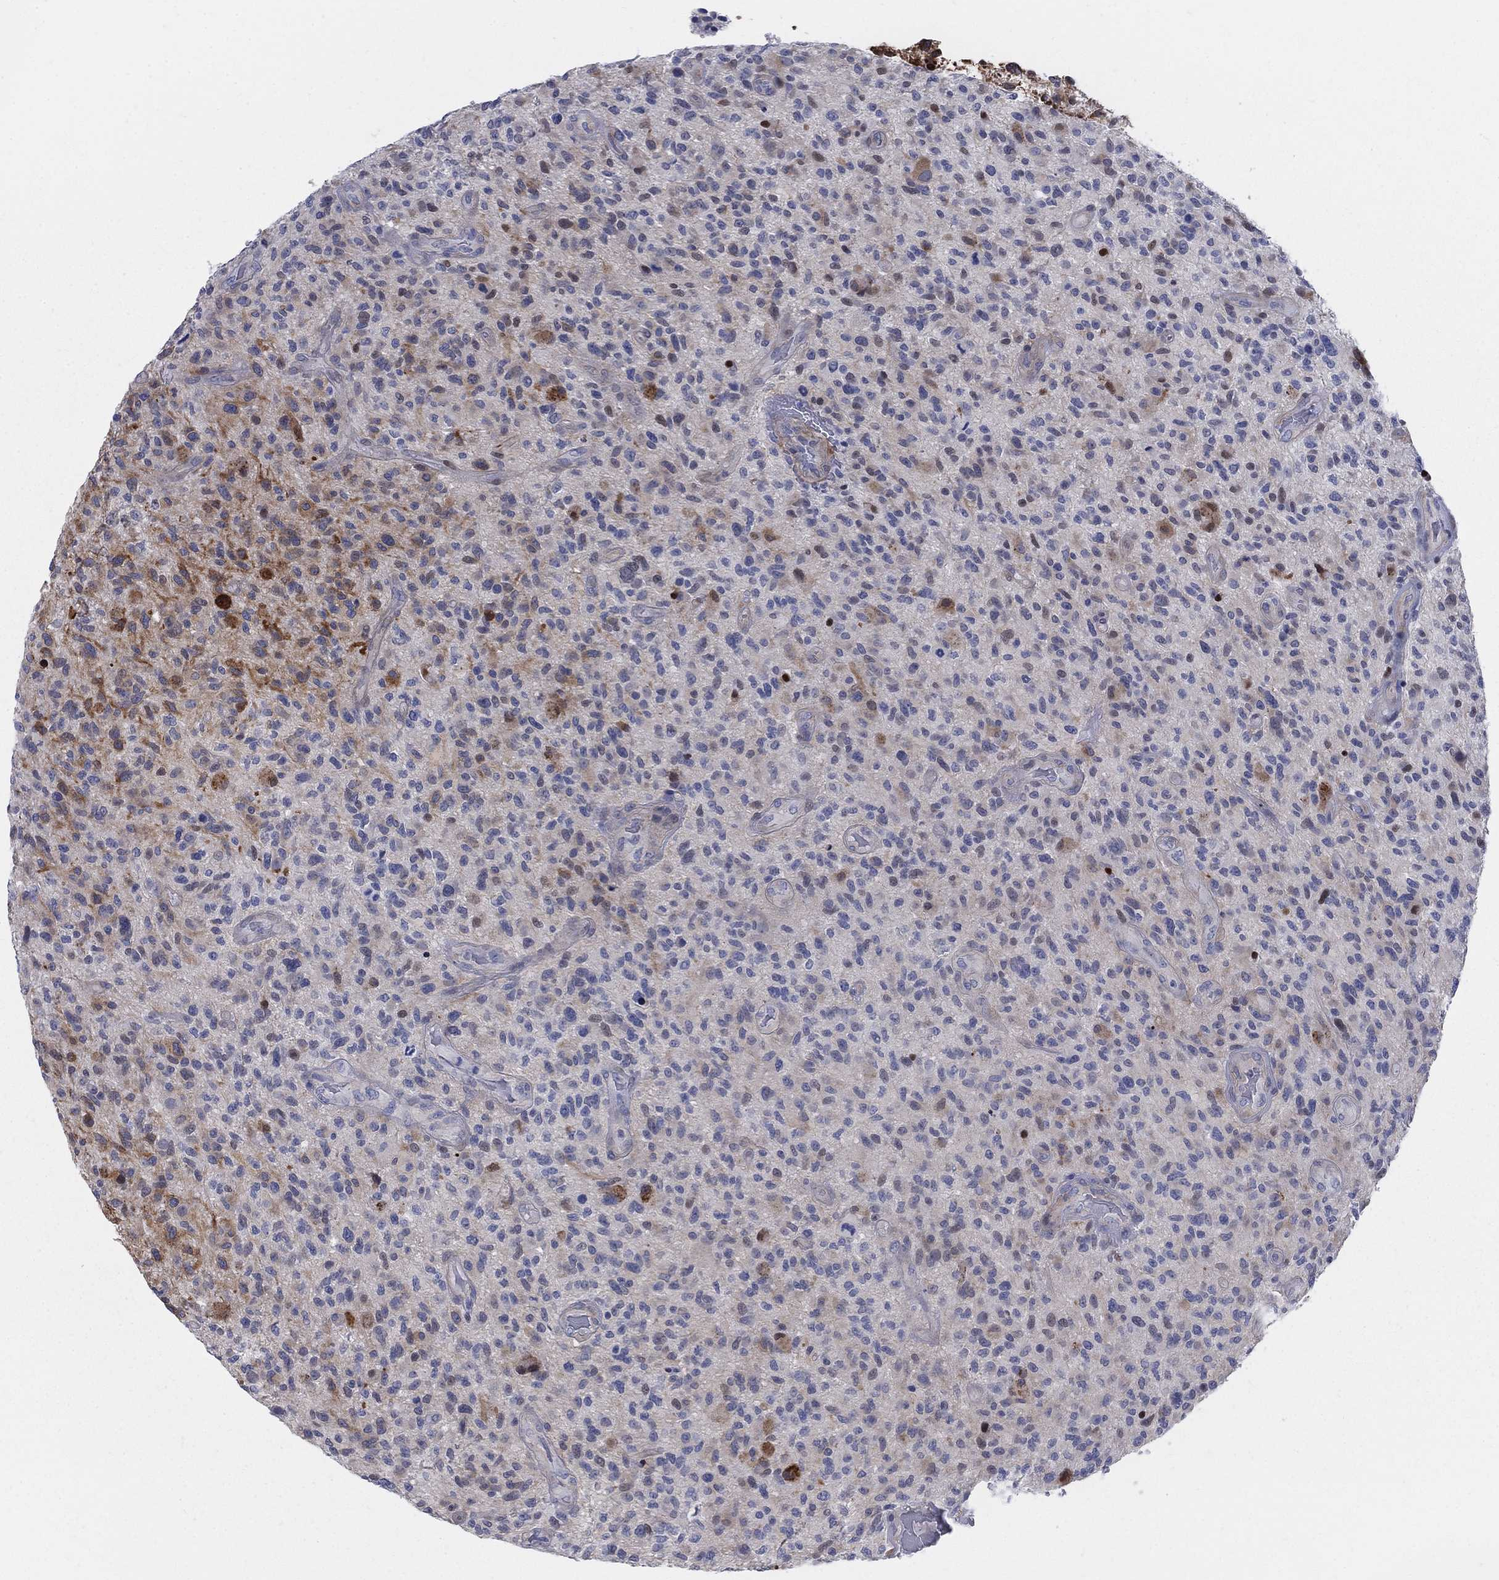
{"staining": {"intensity": "strong", "quantity": "<25%", "location": "cytoplasmic/membranous"}, "tissue": "glioma", "cell_type": "Tumor cells", "image_type": "cancer", "snomed": [{"axis": "morphology", "description": "Glioma, malignant, High grade"}, {"axis": "topography", "description": "Brain"}], "caption": "Immunohistochemistry (IHC) staining of malignant glioma (high-grade), which displays medium levels of strong cytoplasmic/membranous staining in approximately <25% of tumor cells indicating strong cytoplasmic/membranous protein expression. The staining was performed using DAB (brown) for protein detection and nuclei were counterstained in hematoxylin (blue).", "gene": "MYO3A", "patient": {"sex": "male", "age": 47}}